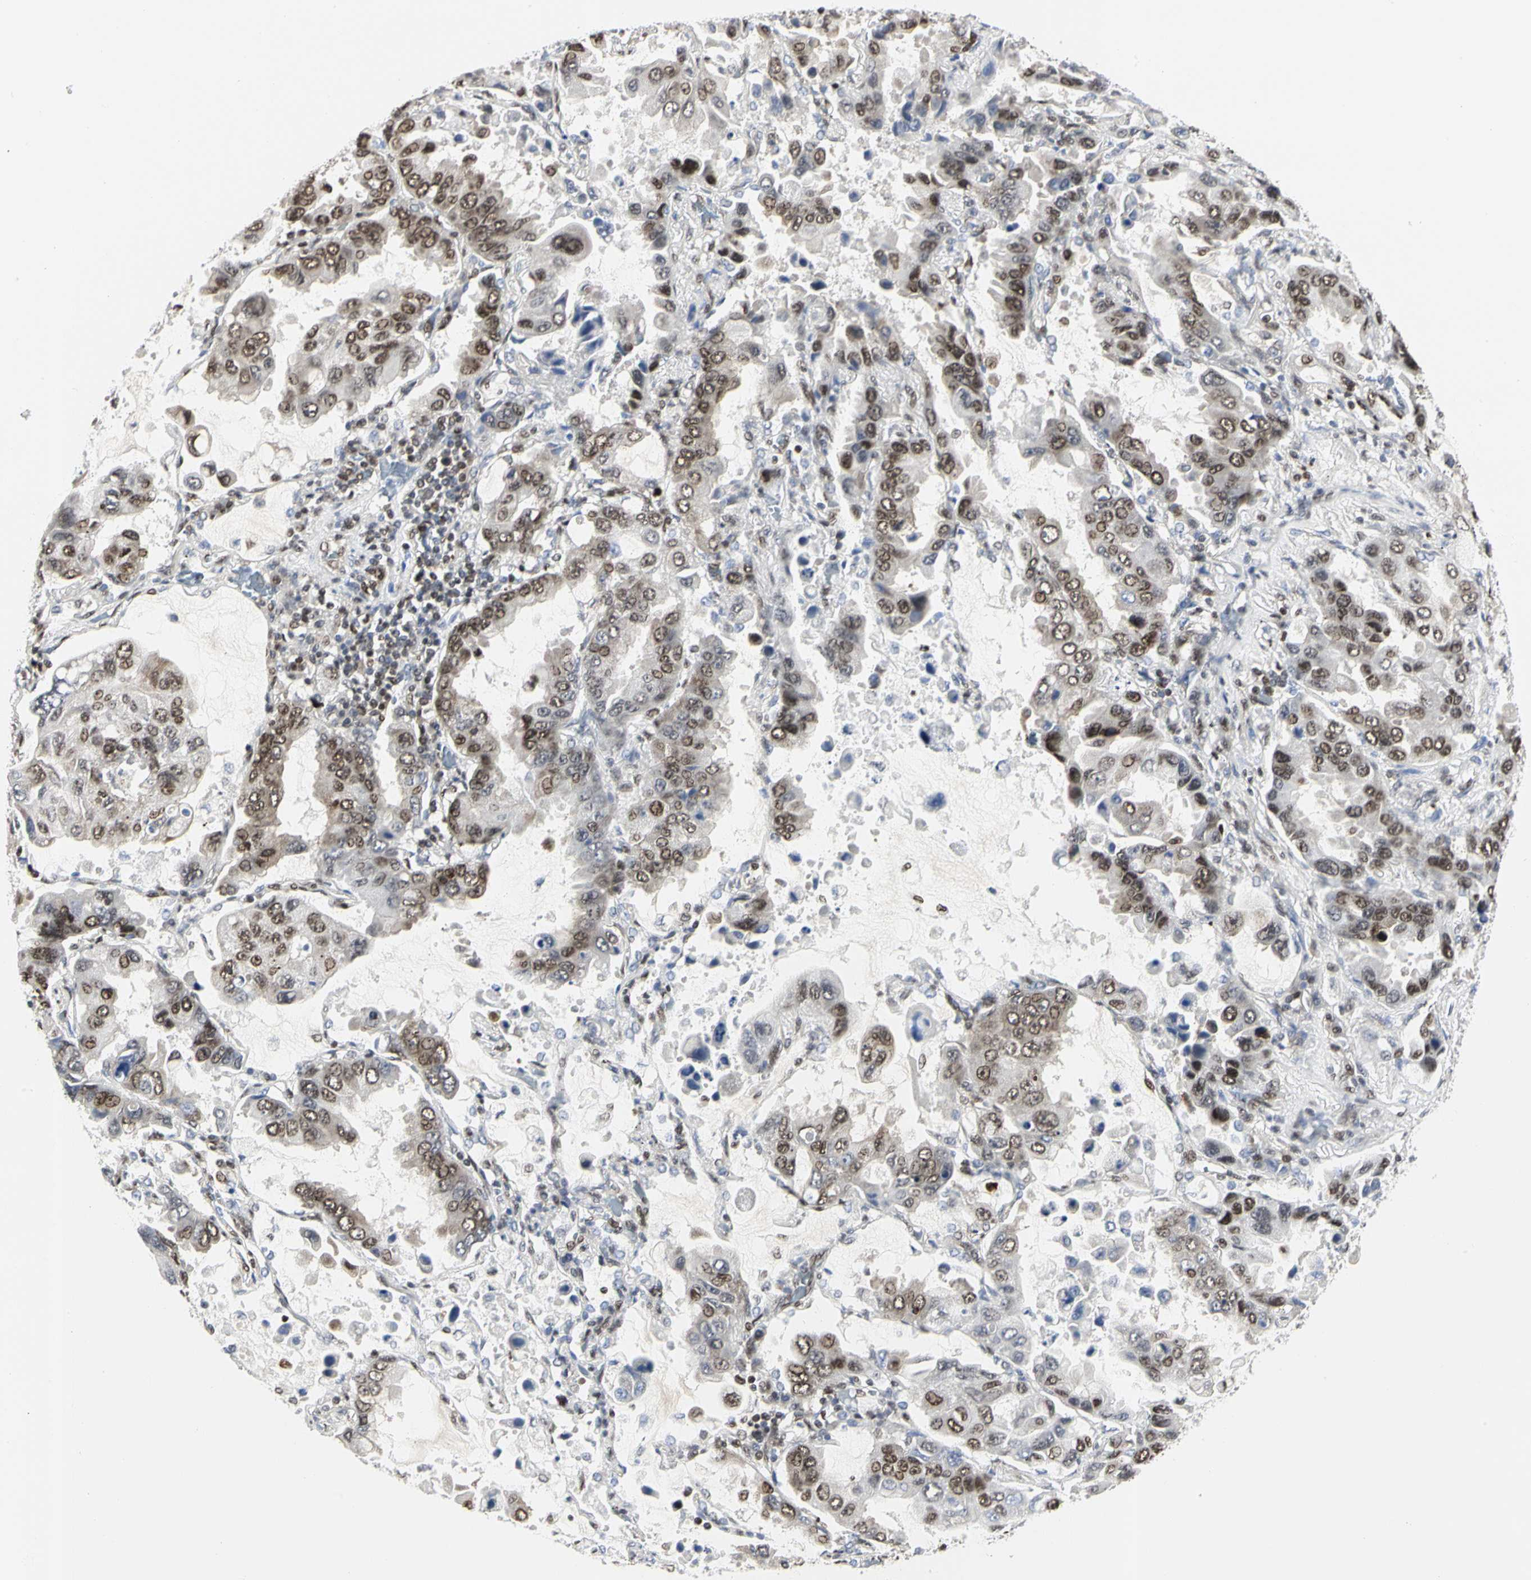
{"staining": {"intensity": "moderate", "quantity": "25%-75%", "location": "nuclear"}, "tissue": "lung cancer", "cell_type": "Tumor cells", "image_type": "cancer", "snomed": [{"axis": "morphology", "description": "Adenocarcinoma, NOS"}, {"axis": "topography", "description": "Lung"}], "caption": "Brown immunohistochemical staining in lung cancer shows moderate nuclear expression in approximately 25%-75% of tumor cells.", "gene": "PRMT3", "patient": {"sex": "male", "age": 64}}